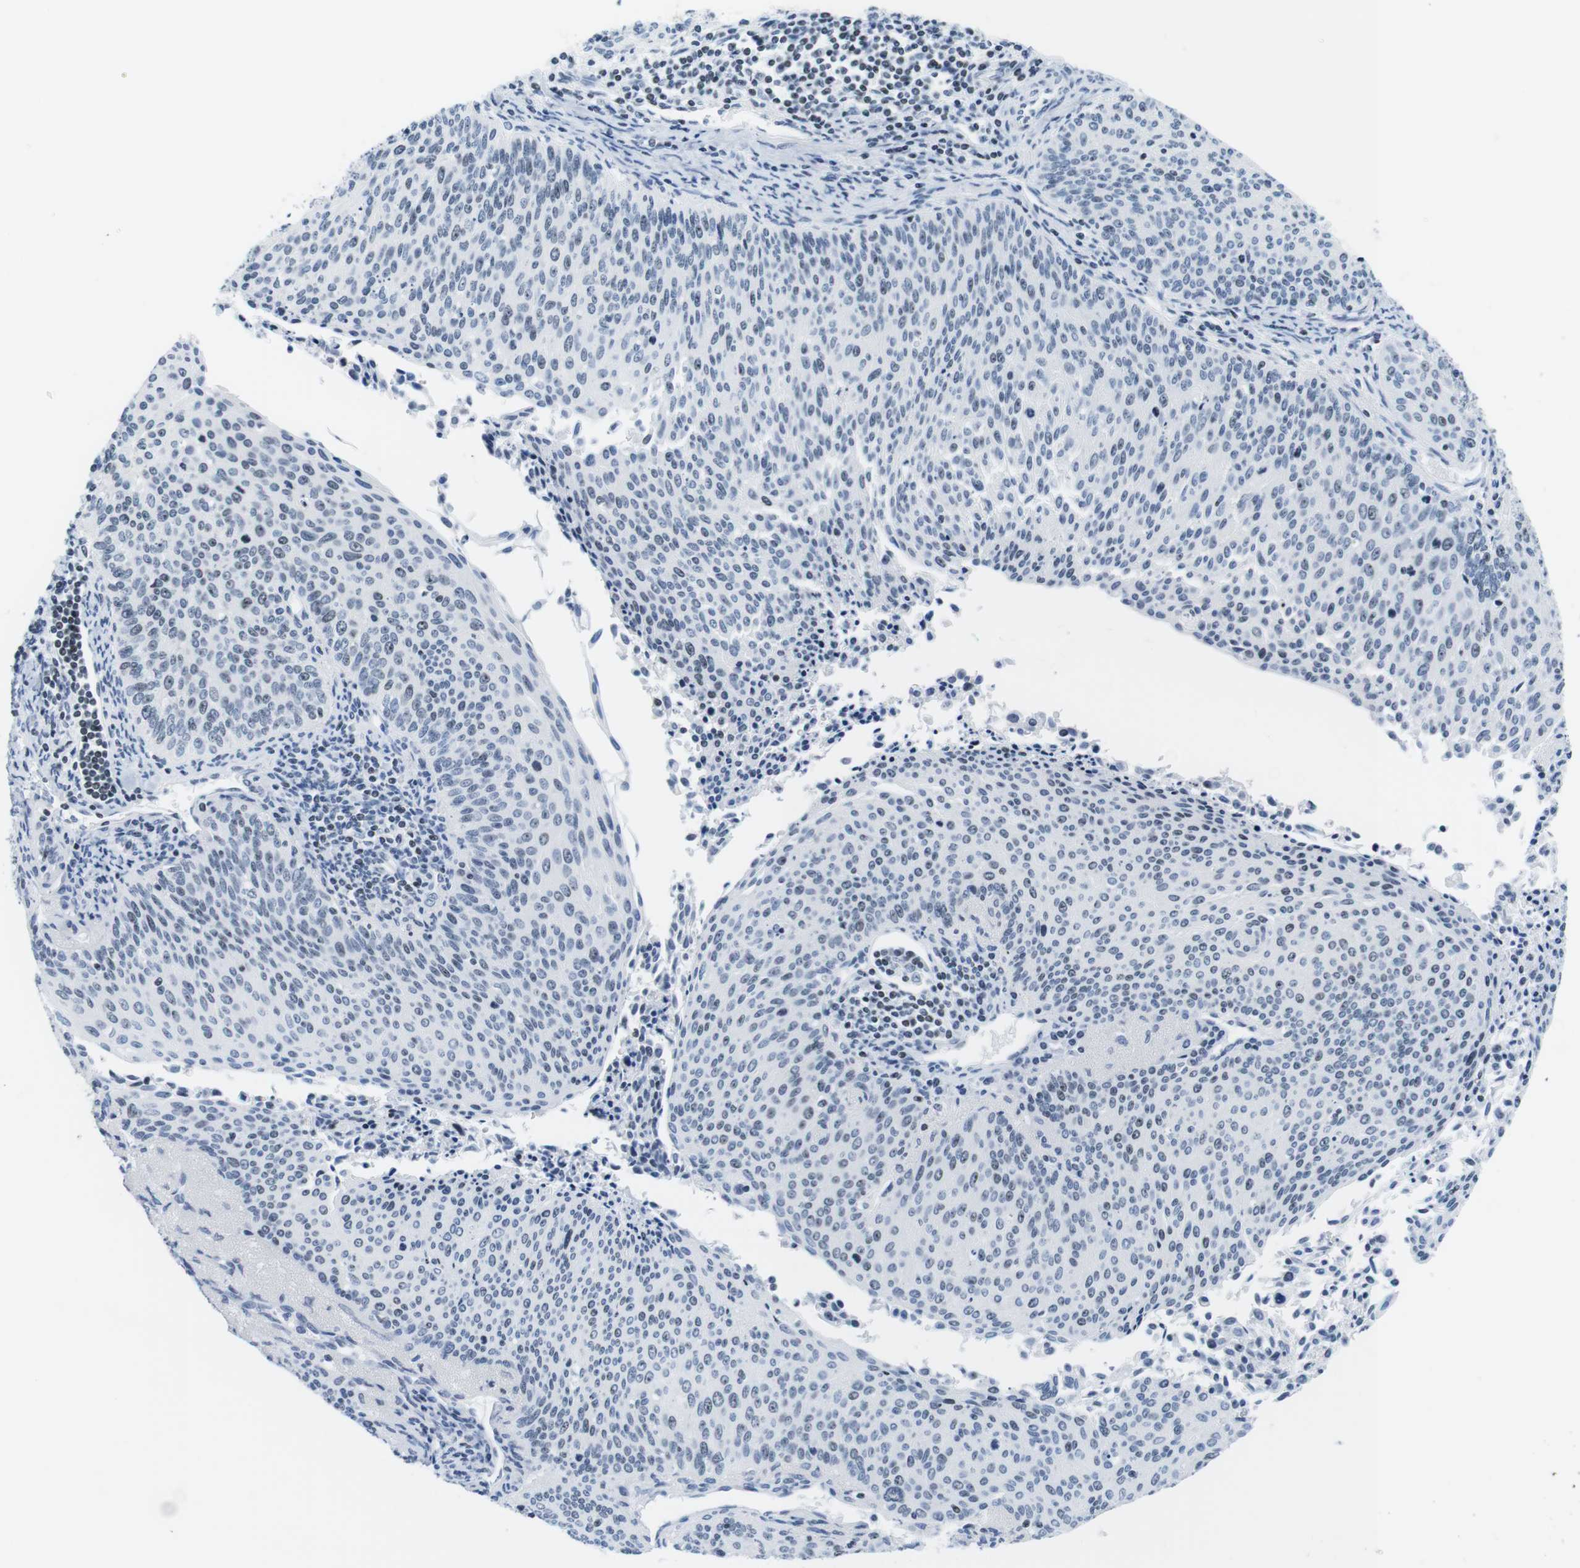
{"staining": {"intensity": "weak", "quantity": "<25%", "location": "nuclear"}, "tissue": "cervical cancer", "cell_type": "Tumor cells", "image_type": "cancer", "snomed": [{"axis": "morphology", "description": "Squamous cell carcinoma, NOS"}, {"axis": "topography", "description": "Cervix"}], "caption": "This is an IHC photomicrograph of cervical cancer. There is no positivity in tumor cells.", "gene": "NIFK", "patient": {"sex": "female", "age": 55}}